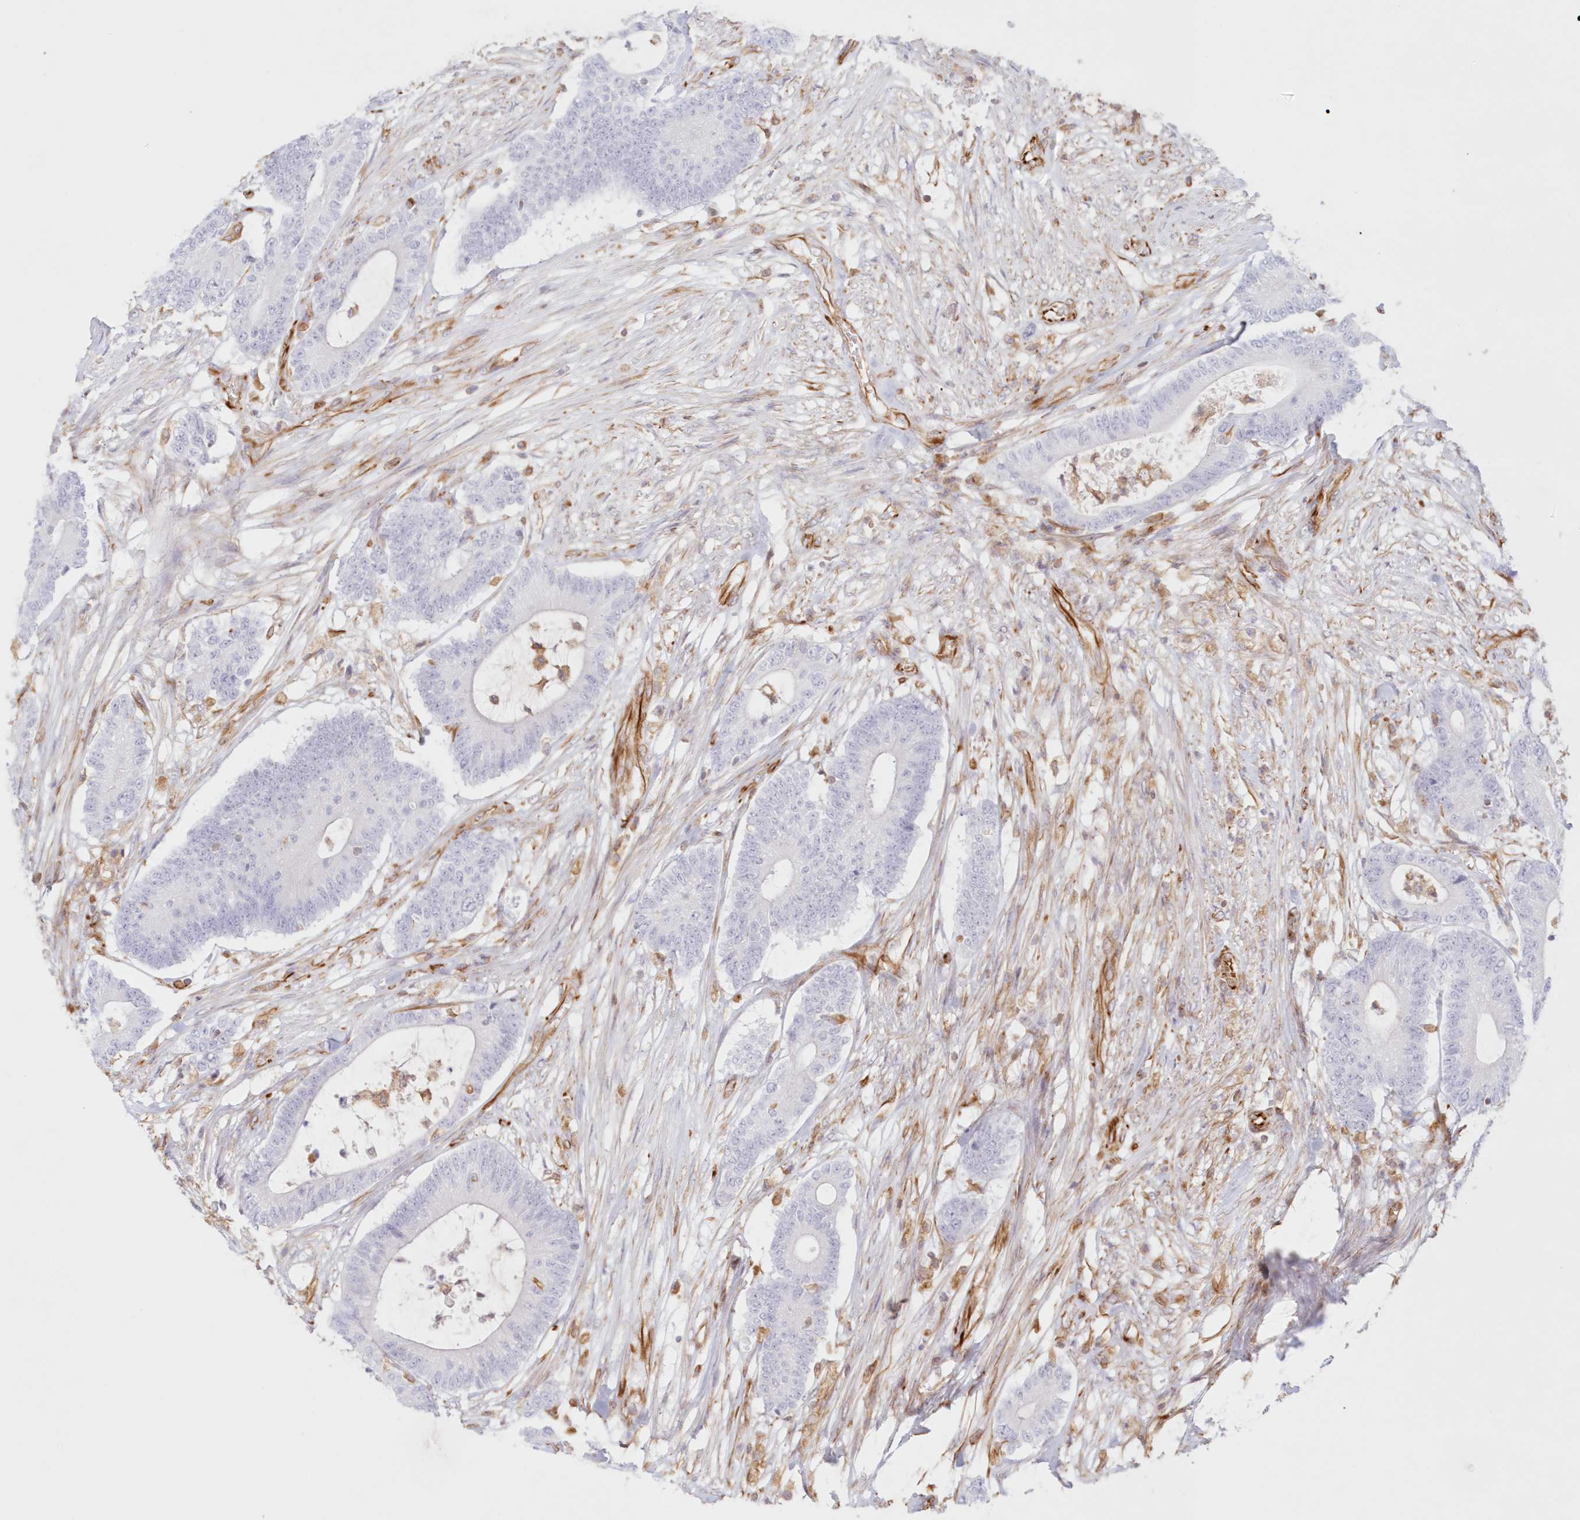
{"staining": {"intensity": "negative", "quantity": "none", "location": "none"}, "tissue": "colorectal cancer", "cell_type": "Tumor cells", "image_type": "cancer", "snomed": [{"axis": "morphology", "description": "Adenocarcinoma, NOS"}, {"axis": "topography", "description": "Colon"}], "caption": "This is an IHC photomicrograph of human colorectal cancer. There is no expression in tumor cells.", "gene": "DMRTB1", "patient": {"sex": "female", "age": 84}}